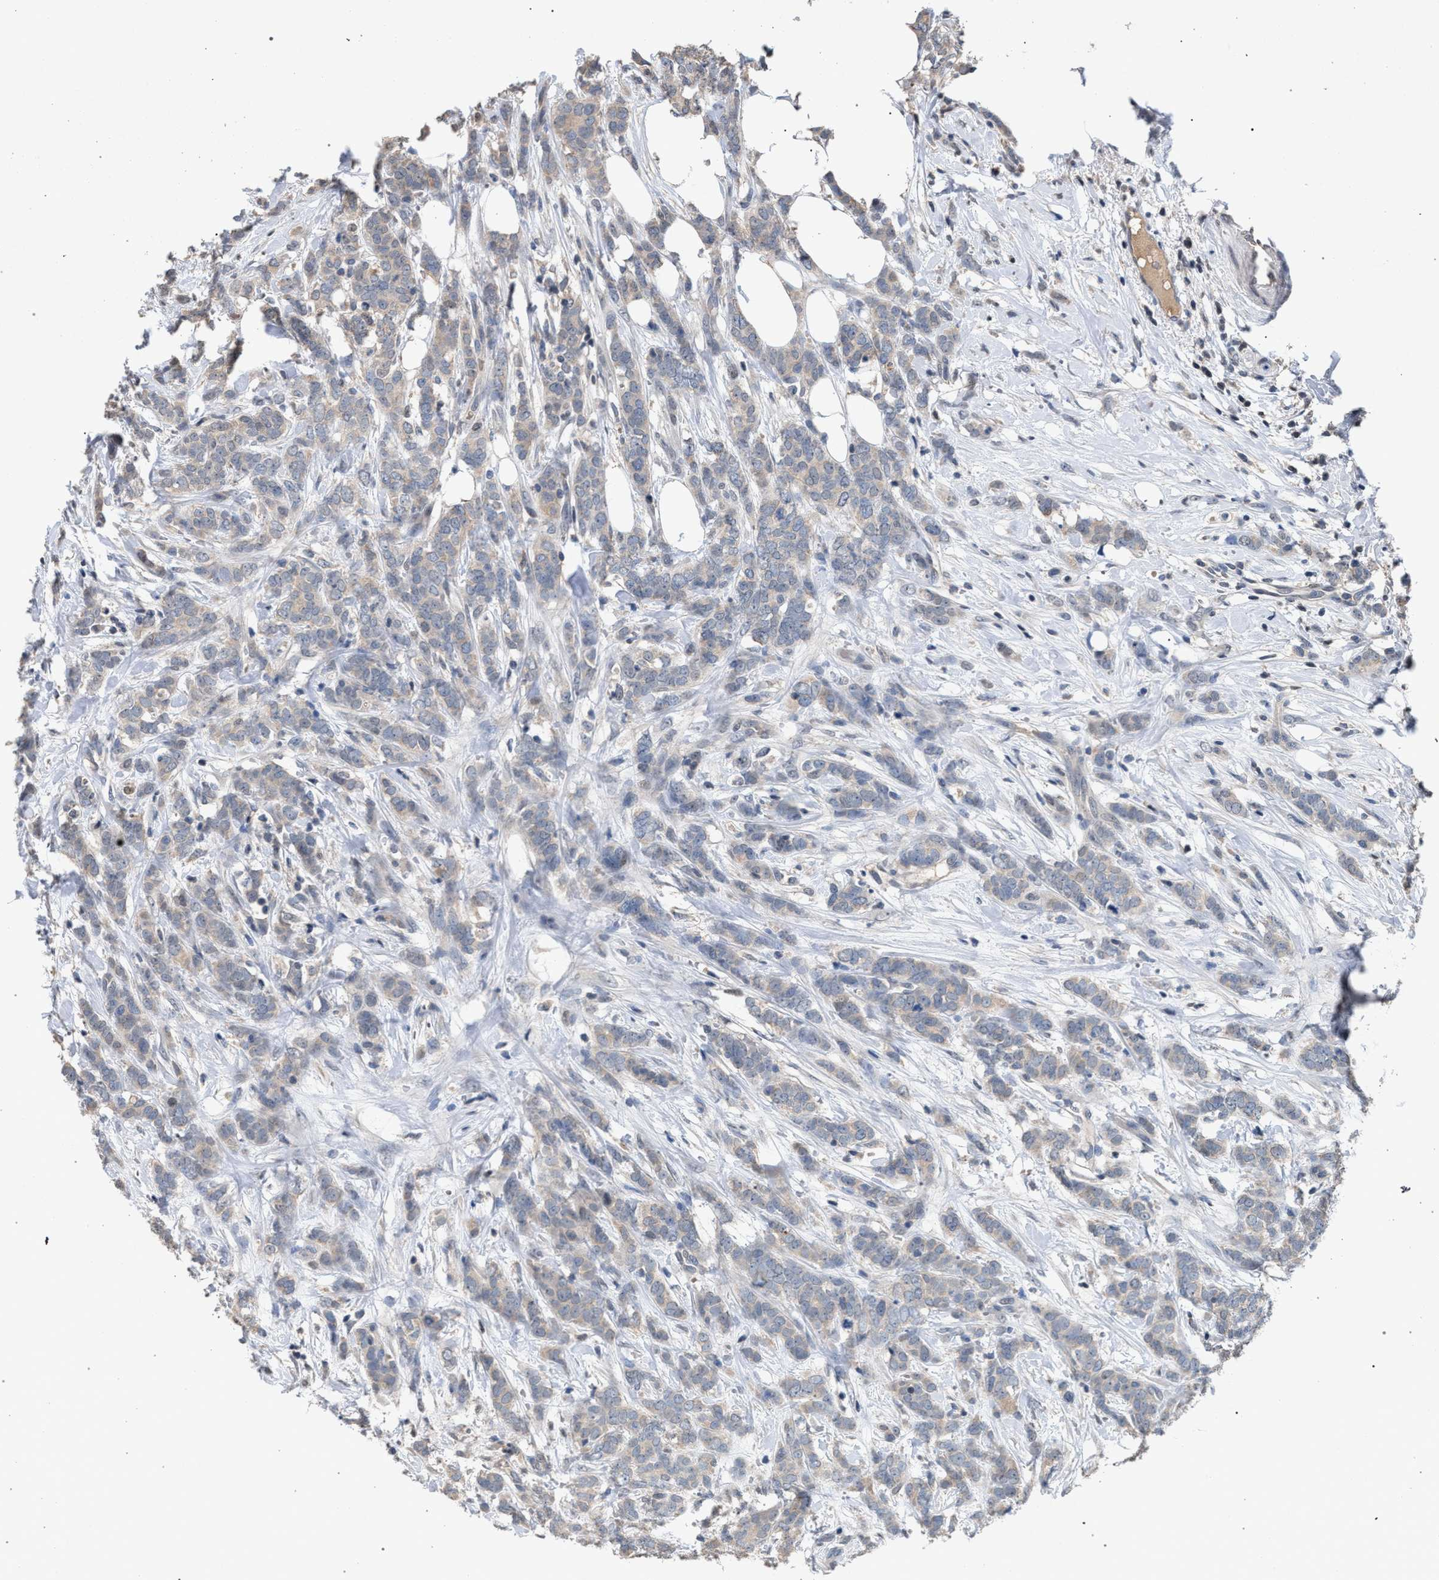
{"staining": {"intensity": "weak", "quantity": "<25%", "location": "cytoplasmic/membranous"}, "tissue": "breast cancer", "cell_type": "Tumor cells", "image_type": "cancer", "snomed": [{"axis": "morphology", "description": "Lobular carcinoma"}, {"axis": "topography", "description": "Skin"}, {"axis": "topography", "description": "Breast"}], "caption": "Immunohistochemistry micrograph of human breast cancer (lobular carcinoma) stained for a protein (brown), which demonstrates no expression in tumor cells.", "gene": "TECPR1", "patient": {"sex": "female", "age": 46}}